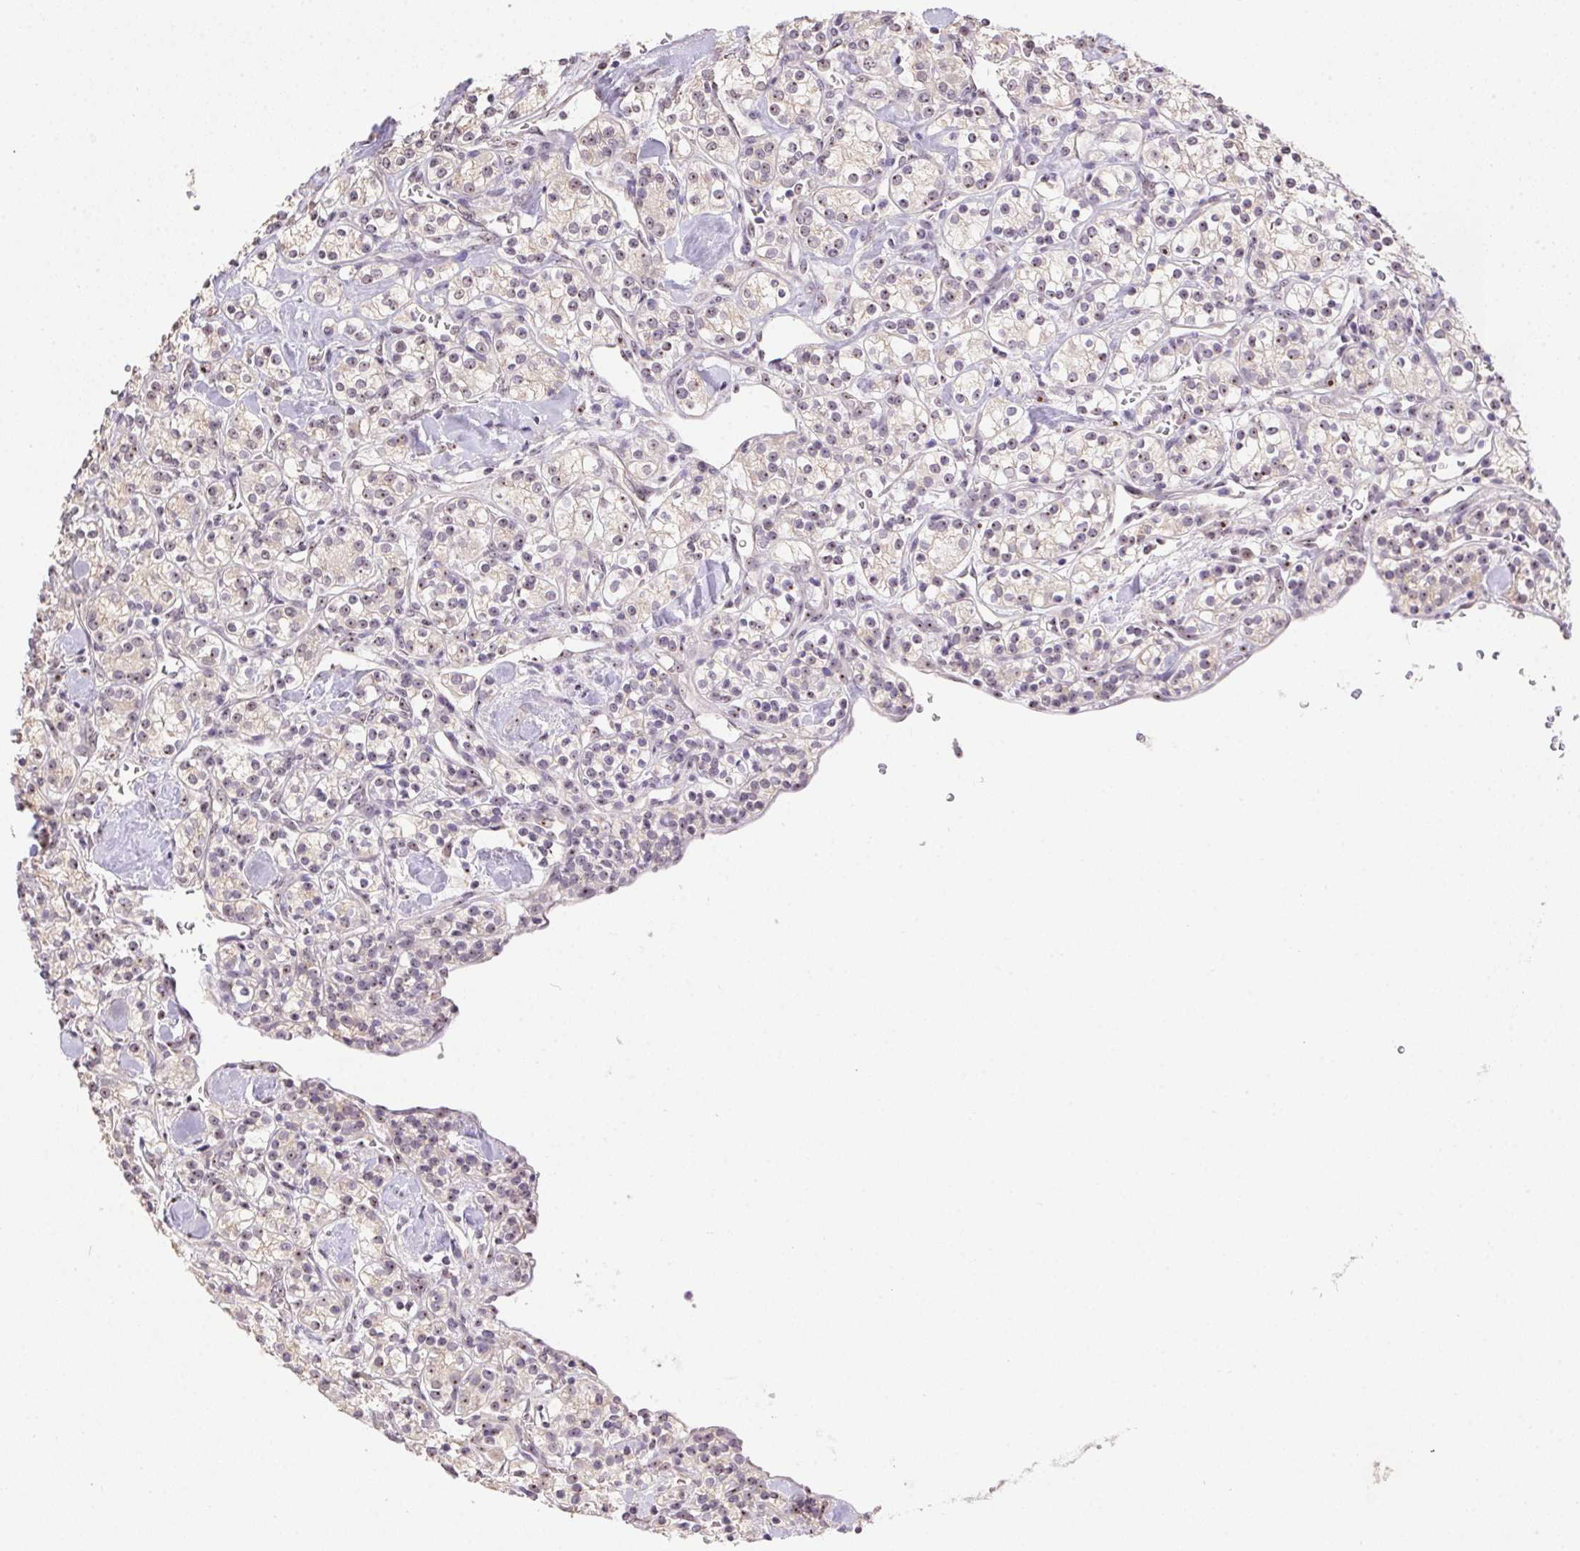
{"staining": {"intensity": "weak", "quantity": "<25%", "location": "nuclear"}, "tissue": "renal cancer", "cell_type": "Tumor cells", "image_type": "cancer", "snomed": [{"axis": "morphology", "description": "Adenocarcinoma, NOS"}, {"axis": "topography", "description": "Kidney"}], "caption": "The image exhibits no staining of tumor cells in renal adenocarcinoma.", "gene": "BATF2", "patient": {"sex": "male", "age": 77}}